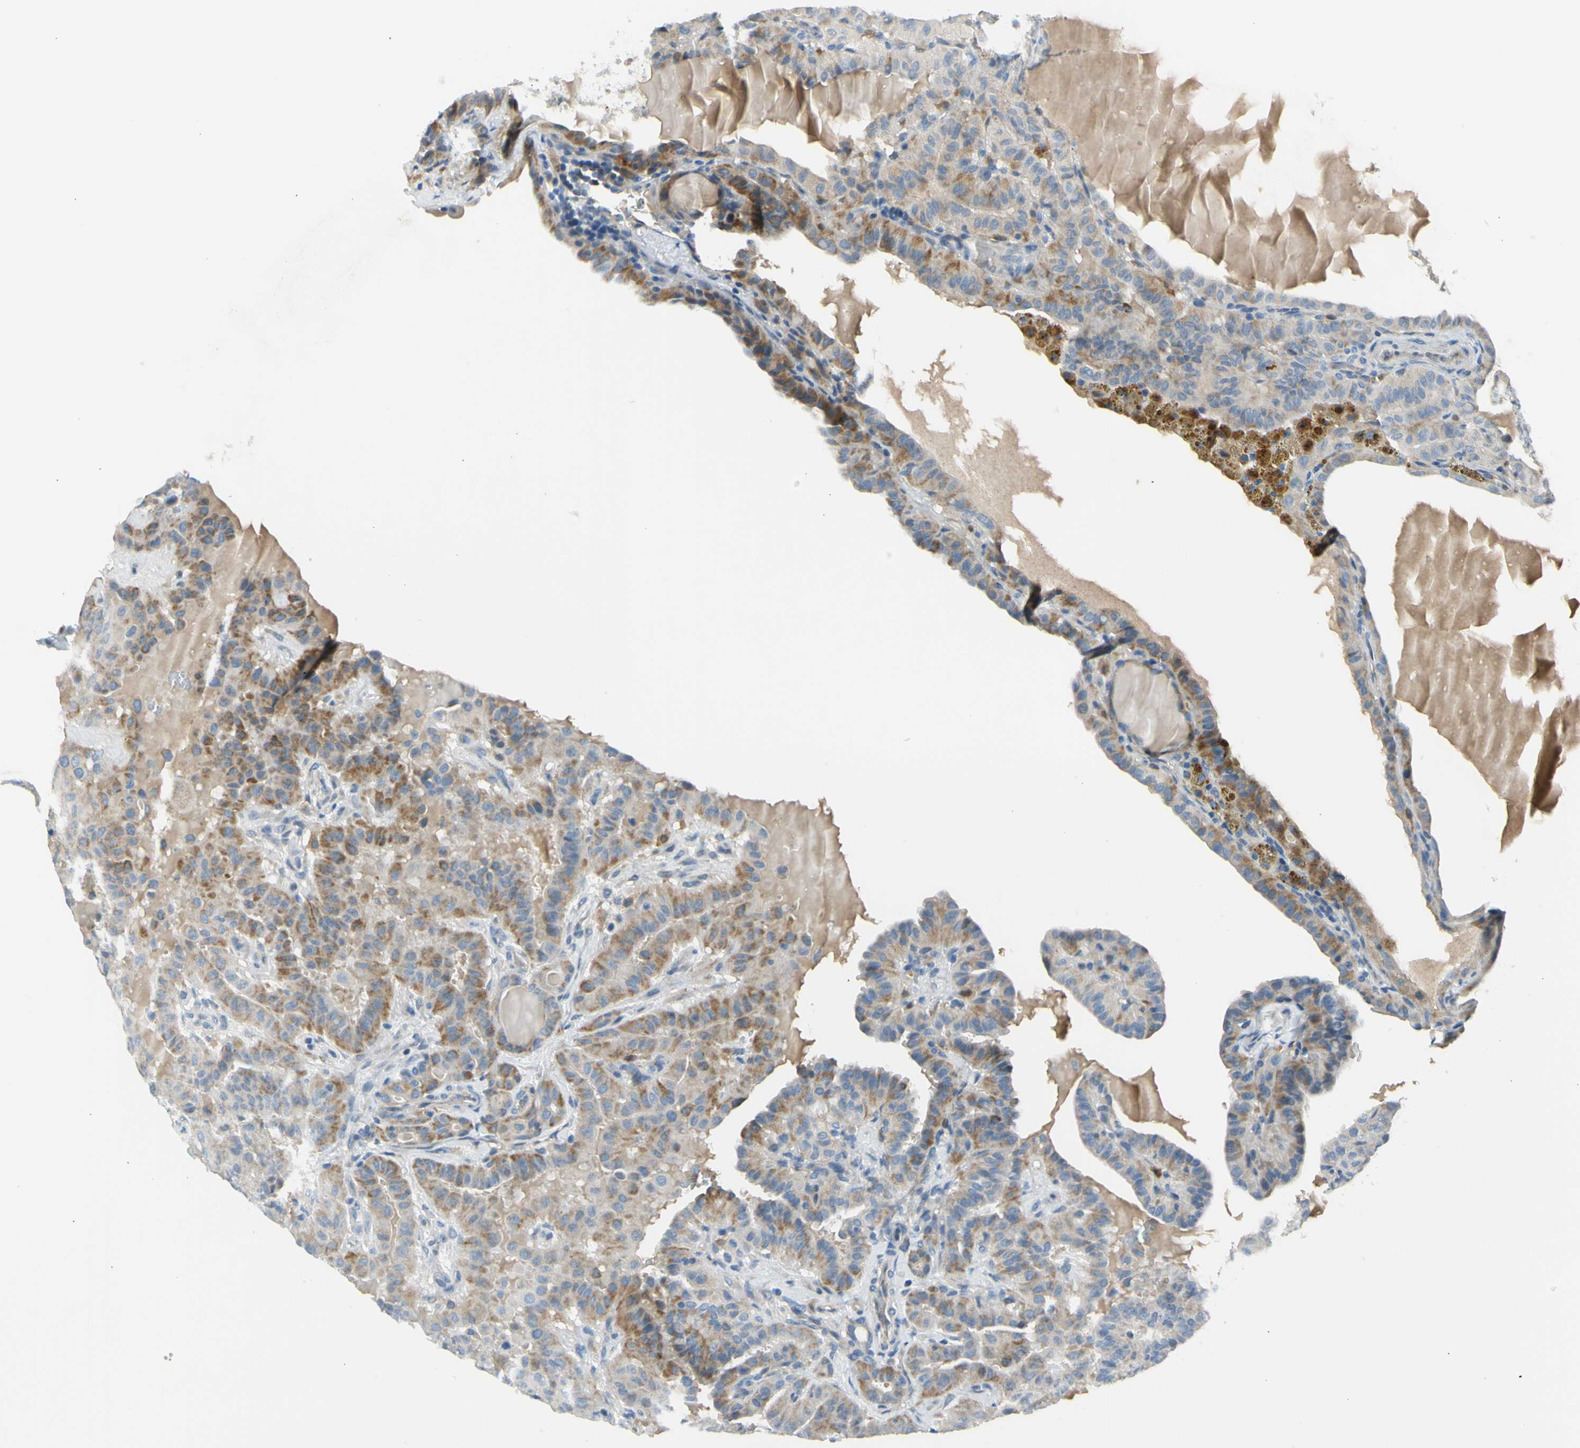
{"staining": {"intensity": "moderate", "quantity": ">75%", "location": "cytoplasmic/membranous"}, "tissue": "thyroid cancer", "cell_type": "Tumor cells", "image_type": "cancer", "snomed": [{"axis": "morphology", "description": "Papillary adenocarcinoma, NOS"}, {"axis": "topography", "description": "Thyroid gland"}], "caption": "Papillary adenocarcinoma (thyroid) stained with a brown dye demonstrates moderate cytoplasmic/membranous positive staining in approximately >75% of tumor cells.", "gene": "NPHP3", "patient": {"sex": "male", "age": 77}}